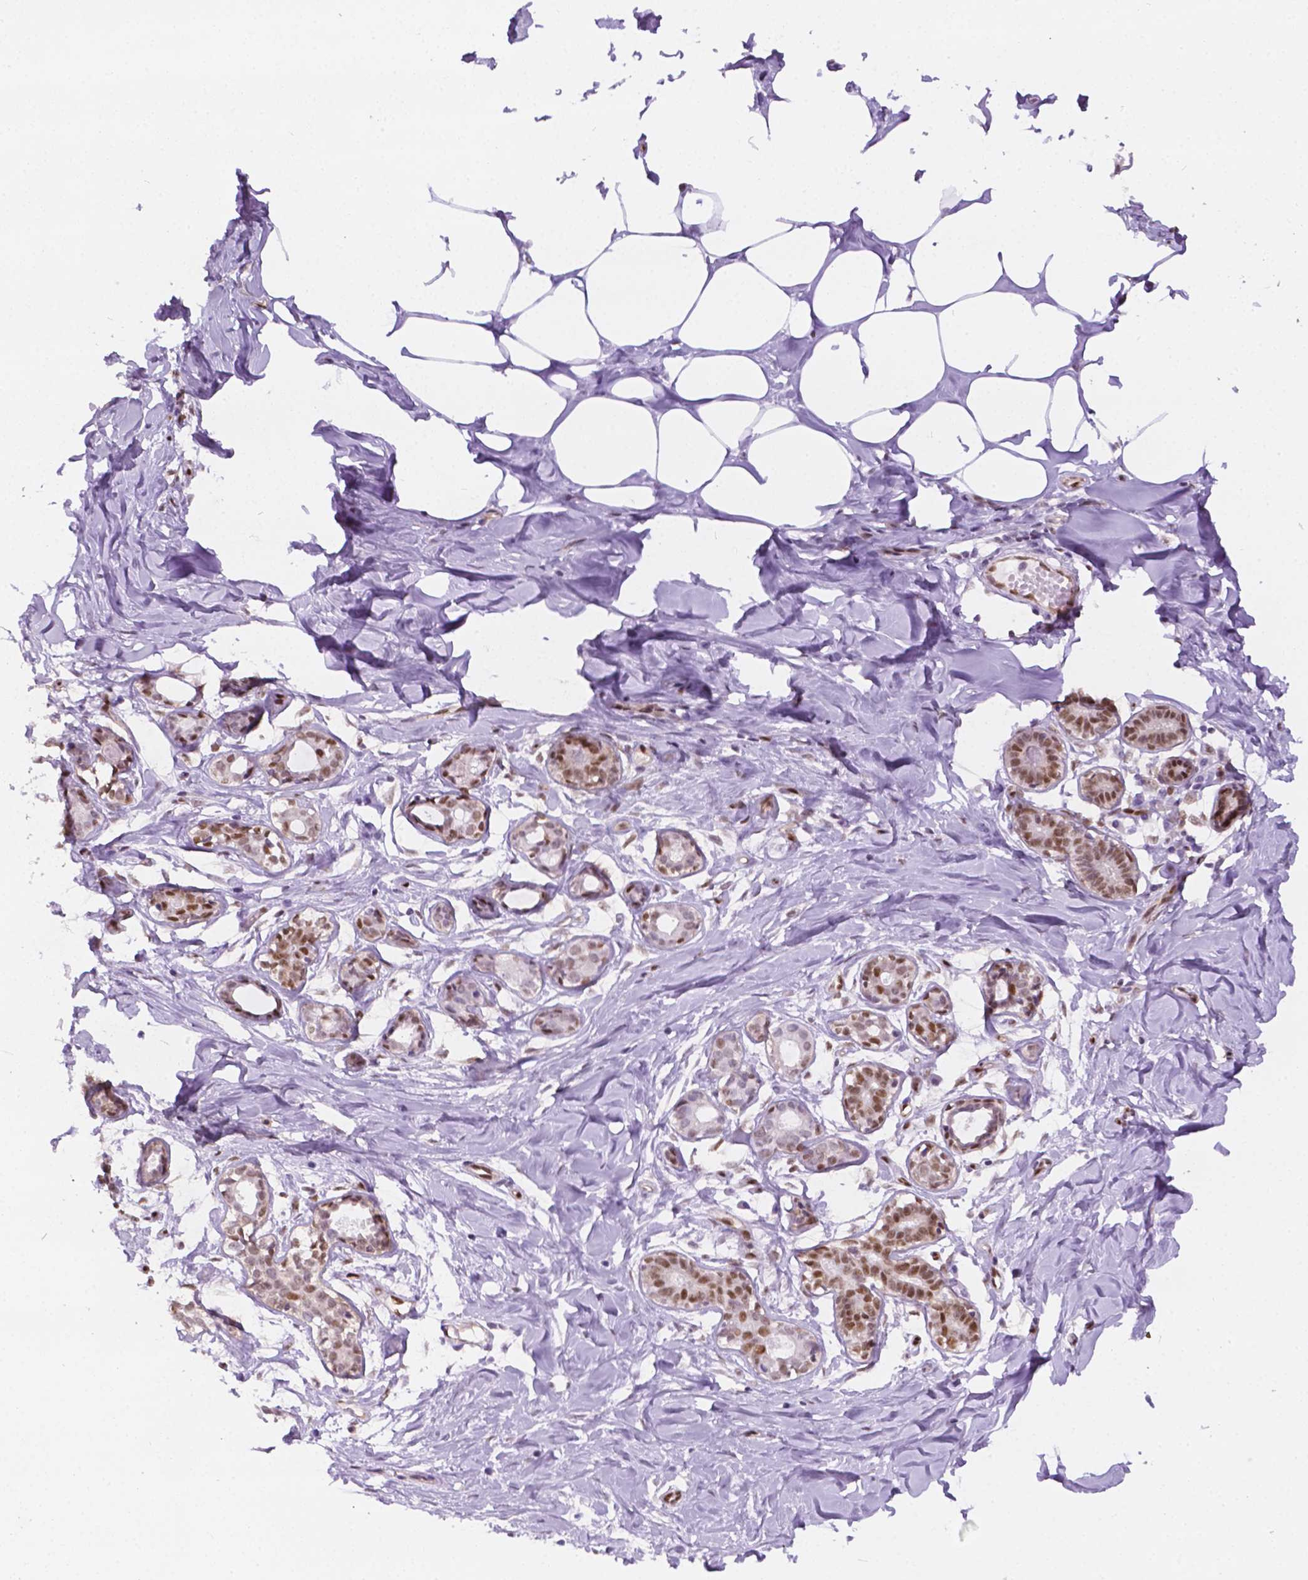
{"staining": {"intensity": "negative", "quantity": "none", "location": "none"}, "tissue": "breast", "cell_type": "Adipocytes", "image_type": "normal", "snomed": [{"axis": "morphology", "description": "Normal tissue, NOS"}, {"axis": "topography", "description": "Breast"}], "caption": "The immunohistochemistry photomicrograph has no significant positivity in adipocytes of breast. (Immunohistochemistry, brightfield microscopy, high magnification).", "gene": "ERF", "patient": {"sex": "female", "age": 27}}